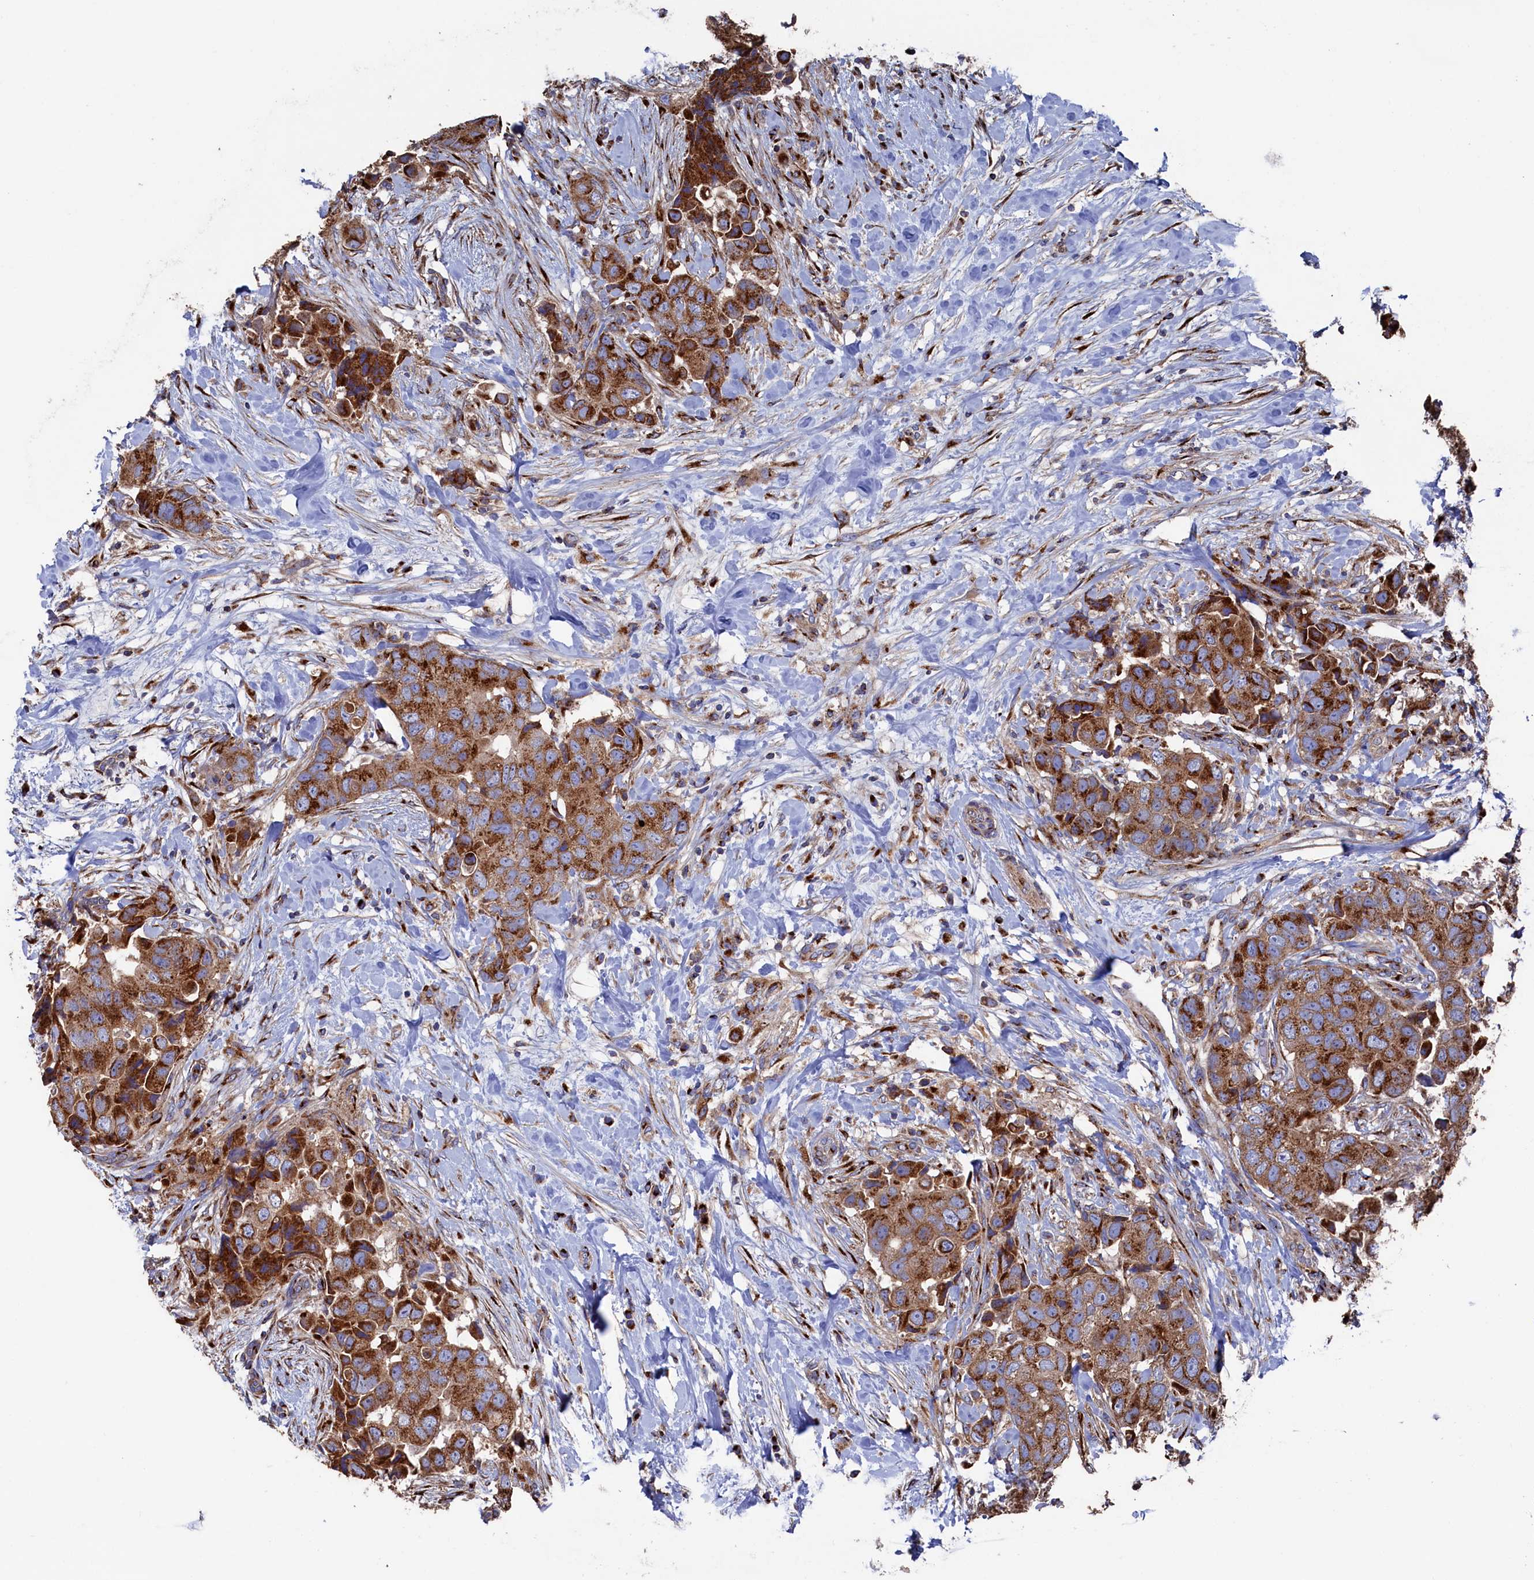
{"staining": {"intensity": "strong", "quantity": ">75%", "location": "cytoplasmic/membranous"}, "tissue": "breast cancer", "cell_type": "Tumor cells", "image_type": "cancer", "snomed": [{"axis": "morphology", "description": "Normal tissue, NOS"}, {"axis": "morphology", "description": "Duct carcinoma"}, {"axis": "topography", "description": "Breast"}], "caption": "The immunohistochemical stain shows strong cytoplasmic/membranous staining in tumor cells of infiltrating ductal carcinoma (breast) tissue.", "gene": "PRRC1", "patient": {"sex": "female", "age": 62}}